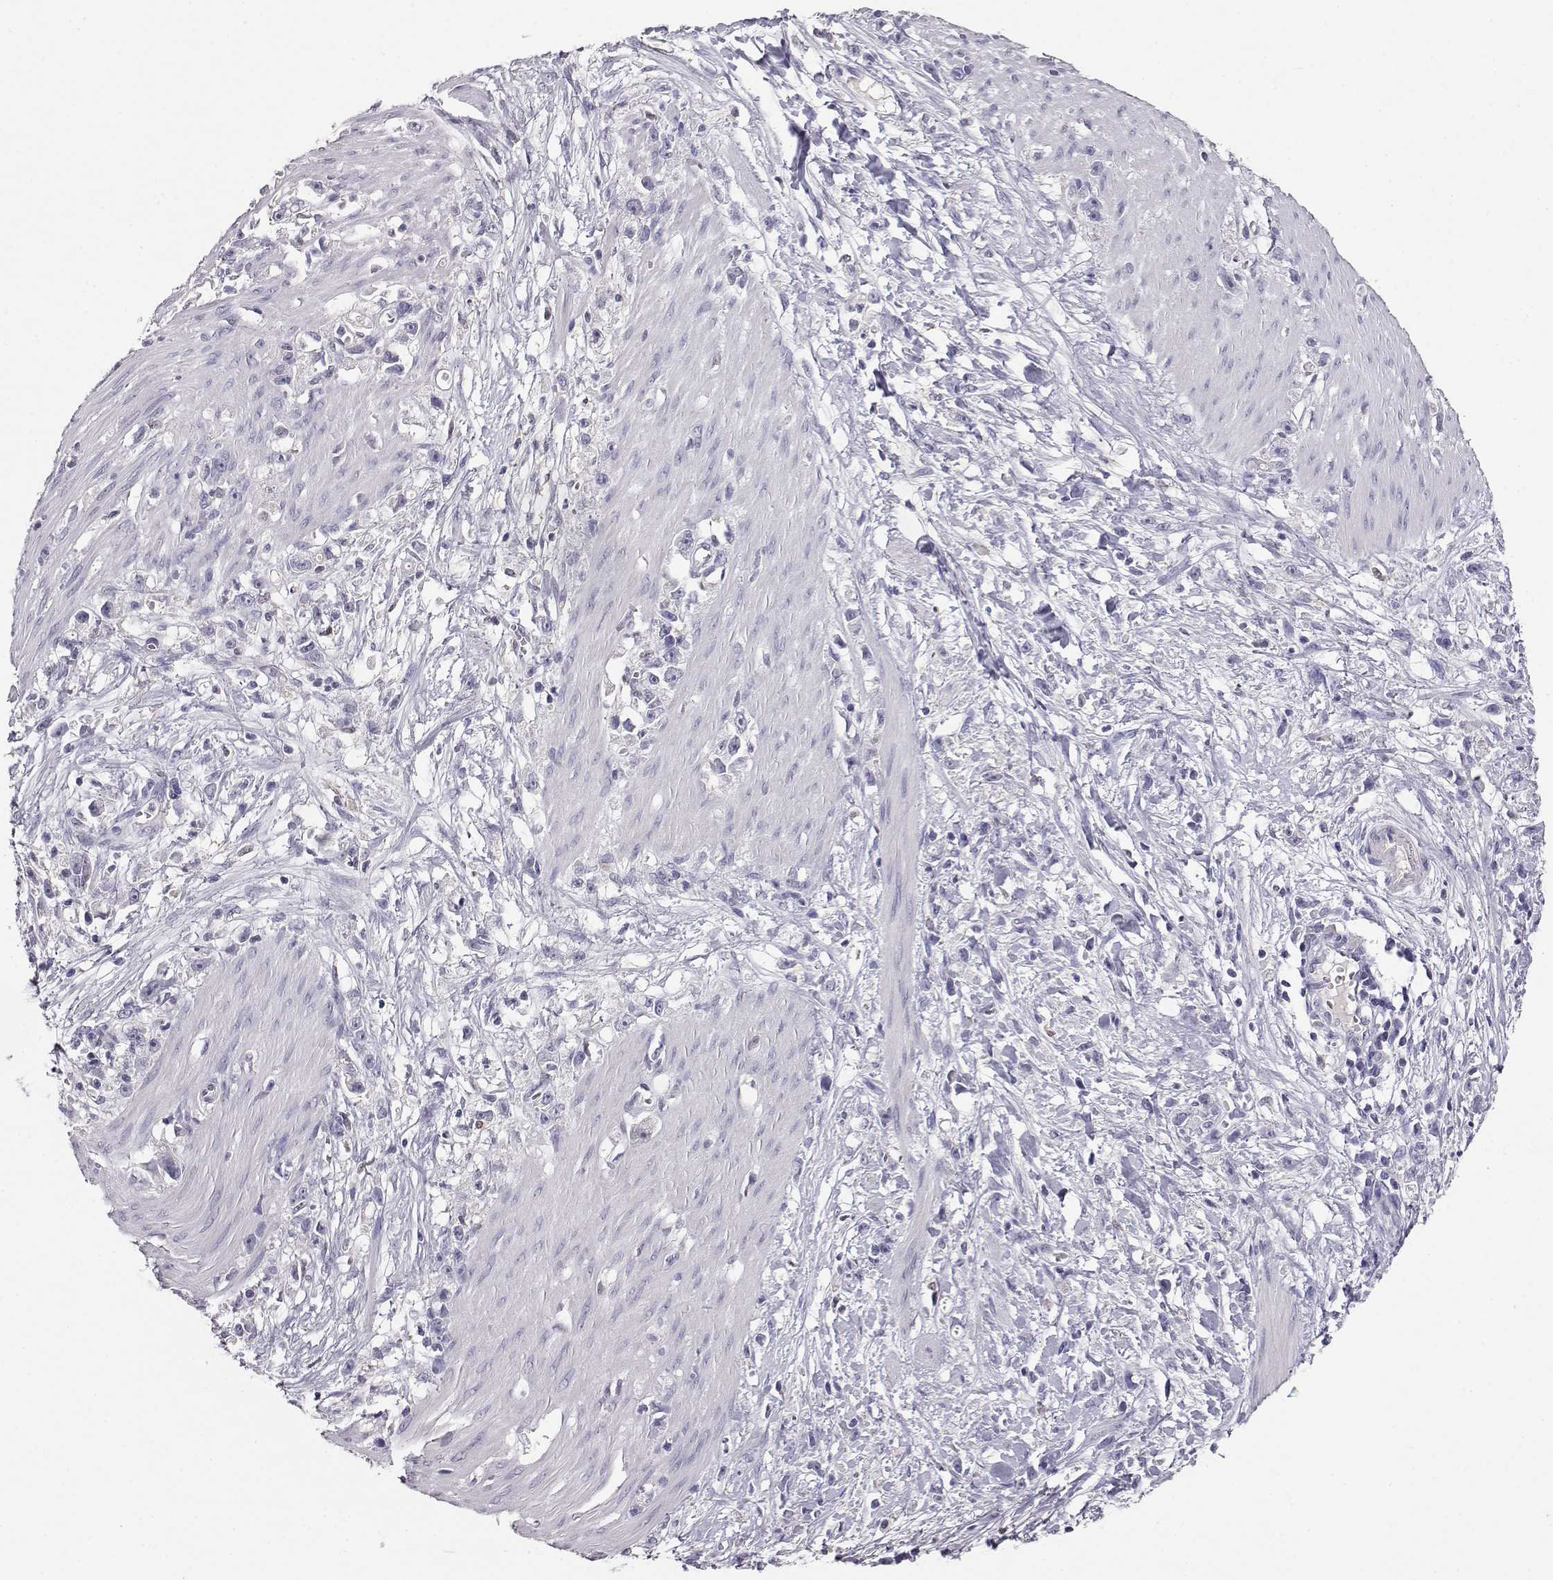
{"staining": {"intensity": "negative", "quantity": "none", "location": "none"}, "tissue": "stomach cancer", "cell_type": "Tumor cells", "image_type": "cancer", "snomed": [{"axis": "morphology", "description": "Adenocarcinoma, NOS"}, {"axis": "topography", "description": "Stomach"}], "caption": "There is no significant positivity in tumor cells of stomach cancer (adenocarcinoma). Brightfield microscopy of IHC stained with DAB (brown) and hematoxylin (blue), captured at high magnification.", "gene": "AKR1B1", "patient": {"sex": "female", "age": 59}}